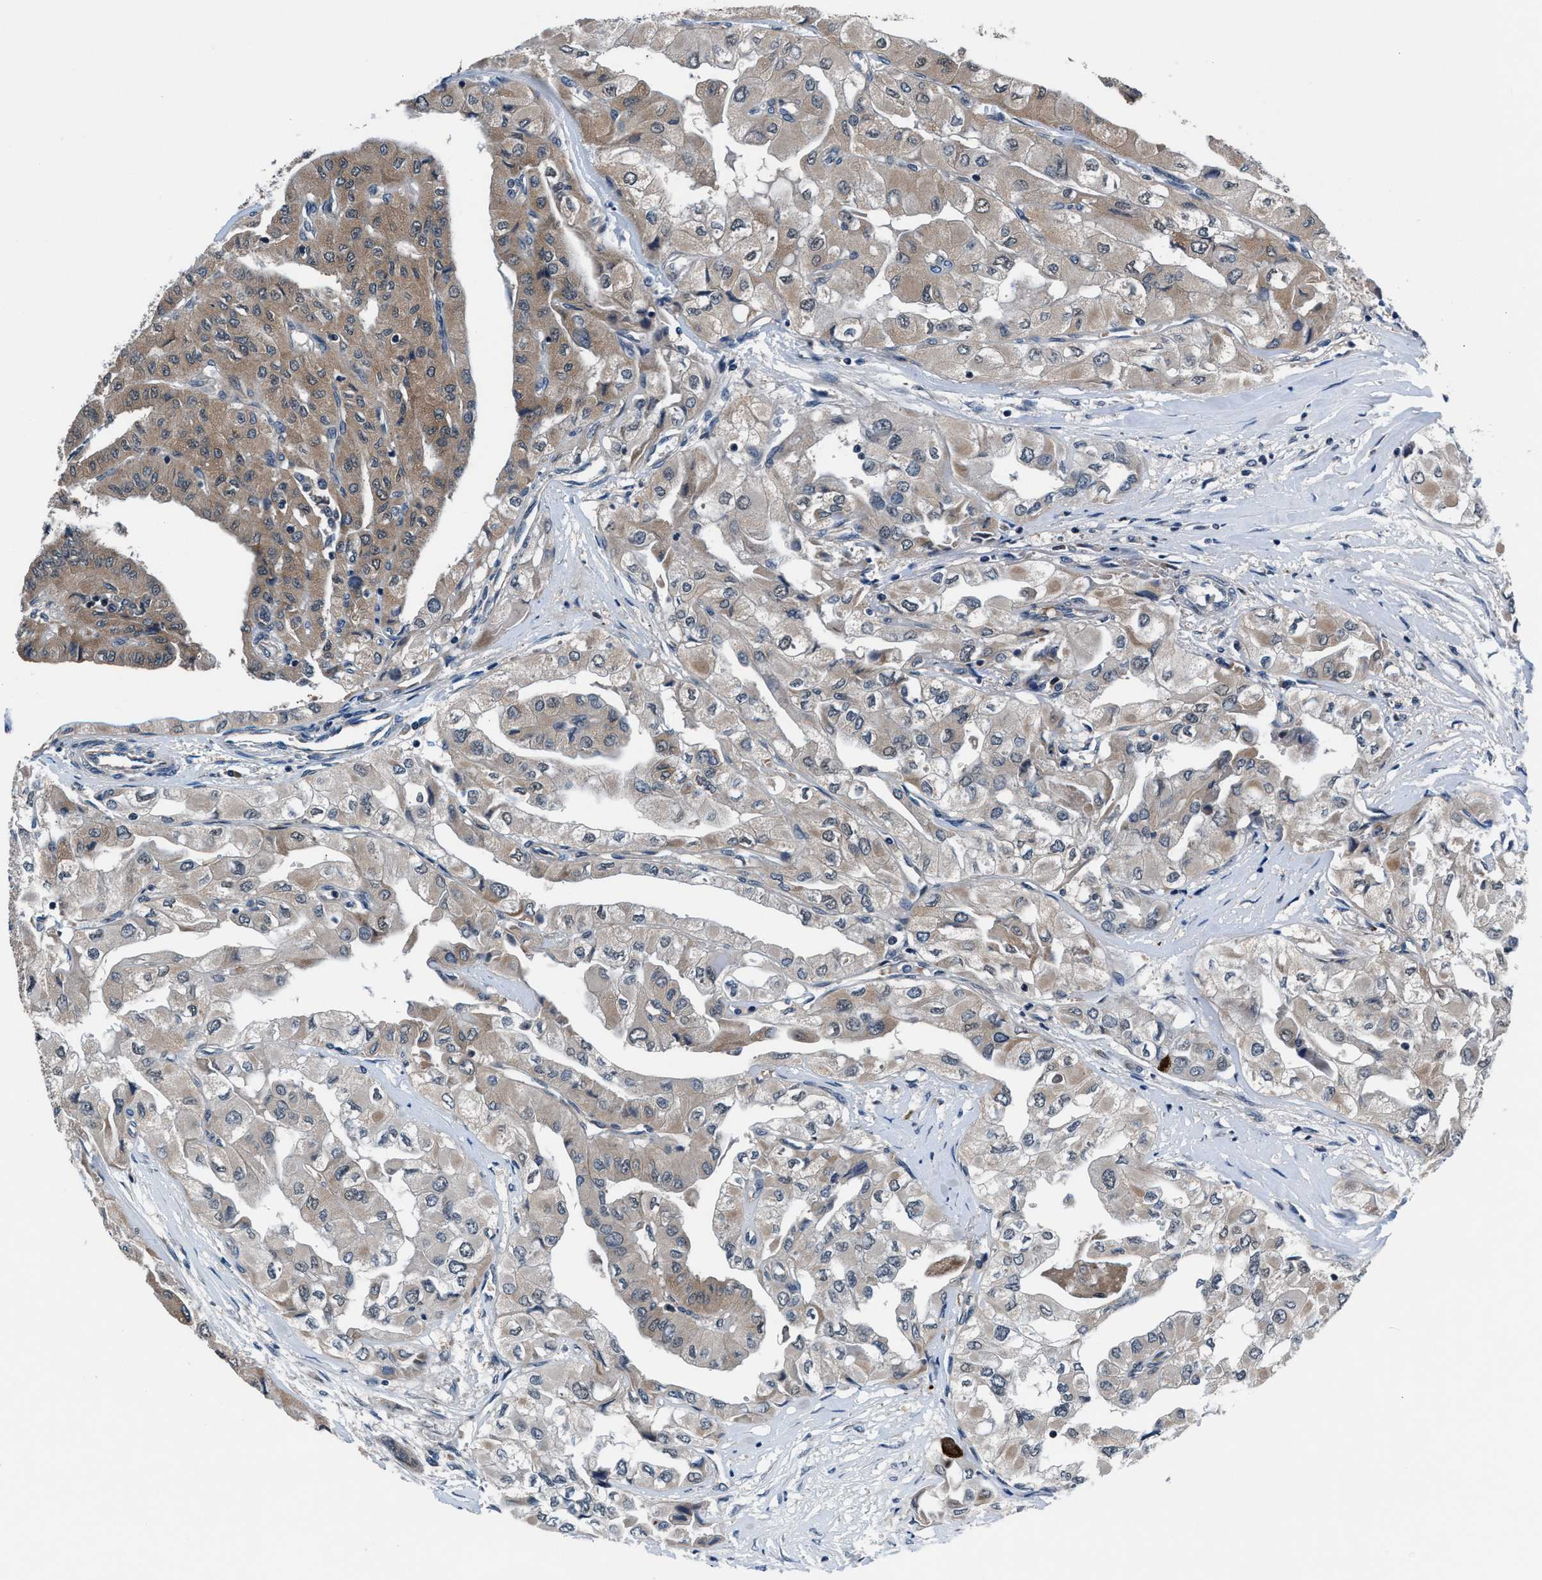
{"staining": {"intensity": "strong", "quantity": "<25%", "location": "cytoplasmic/membranous"}, "tissue": "thyroid cancer", "cell_type": "Tumor cells", "image_type": "cancer", "snomed": [{"axis": "morphology", "description": "Papillary adenocarcinoma, NOS"}, {"axis": "topography", "description": "Thyroid gland"}], "caption": "Immunohistochemical staining of human thyroid papillary adenocarcinoma shows medium levels of strong cytoplasmic/membranous staining in approximately <25% of tumor cells.", "gene": "PRPSAP2", "patient": {"sex": "female", "age": 59}}